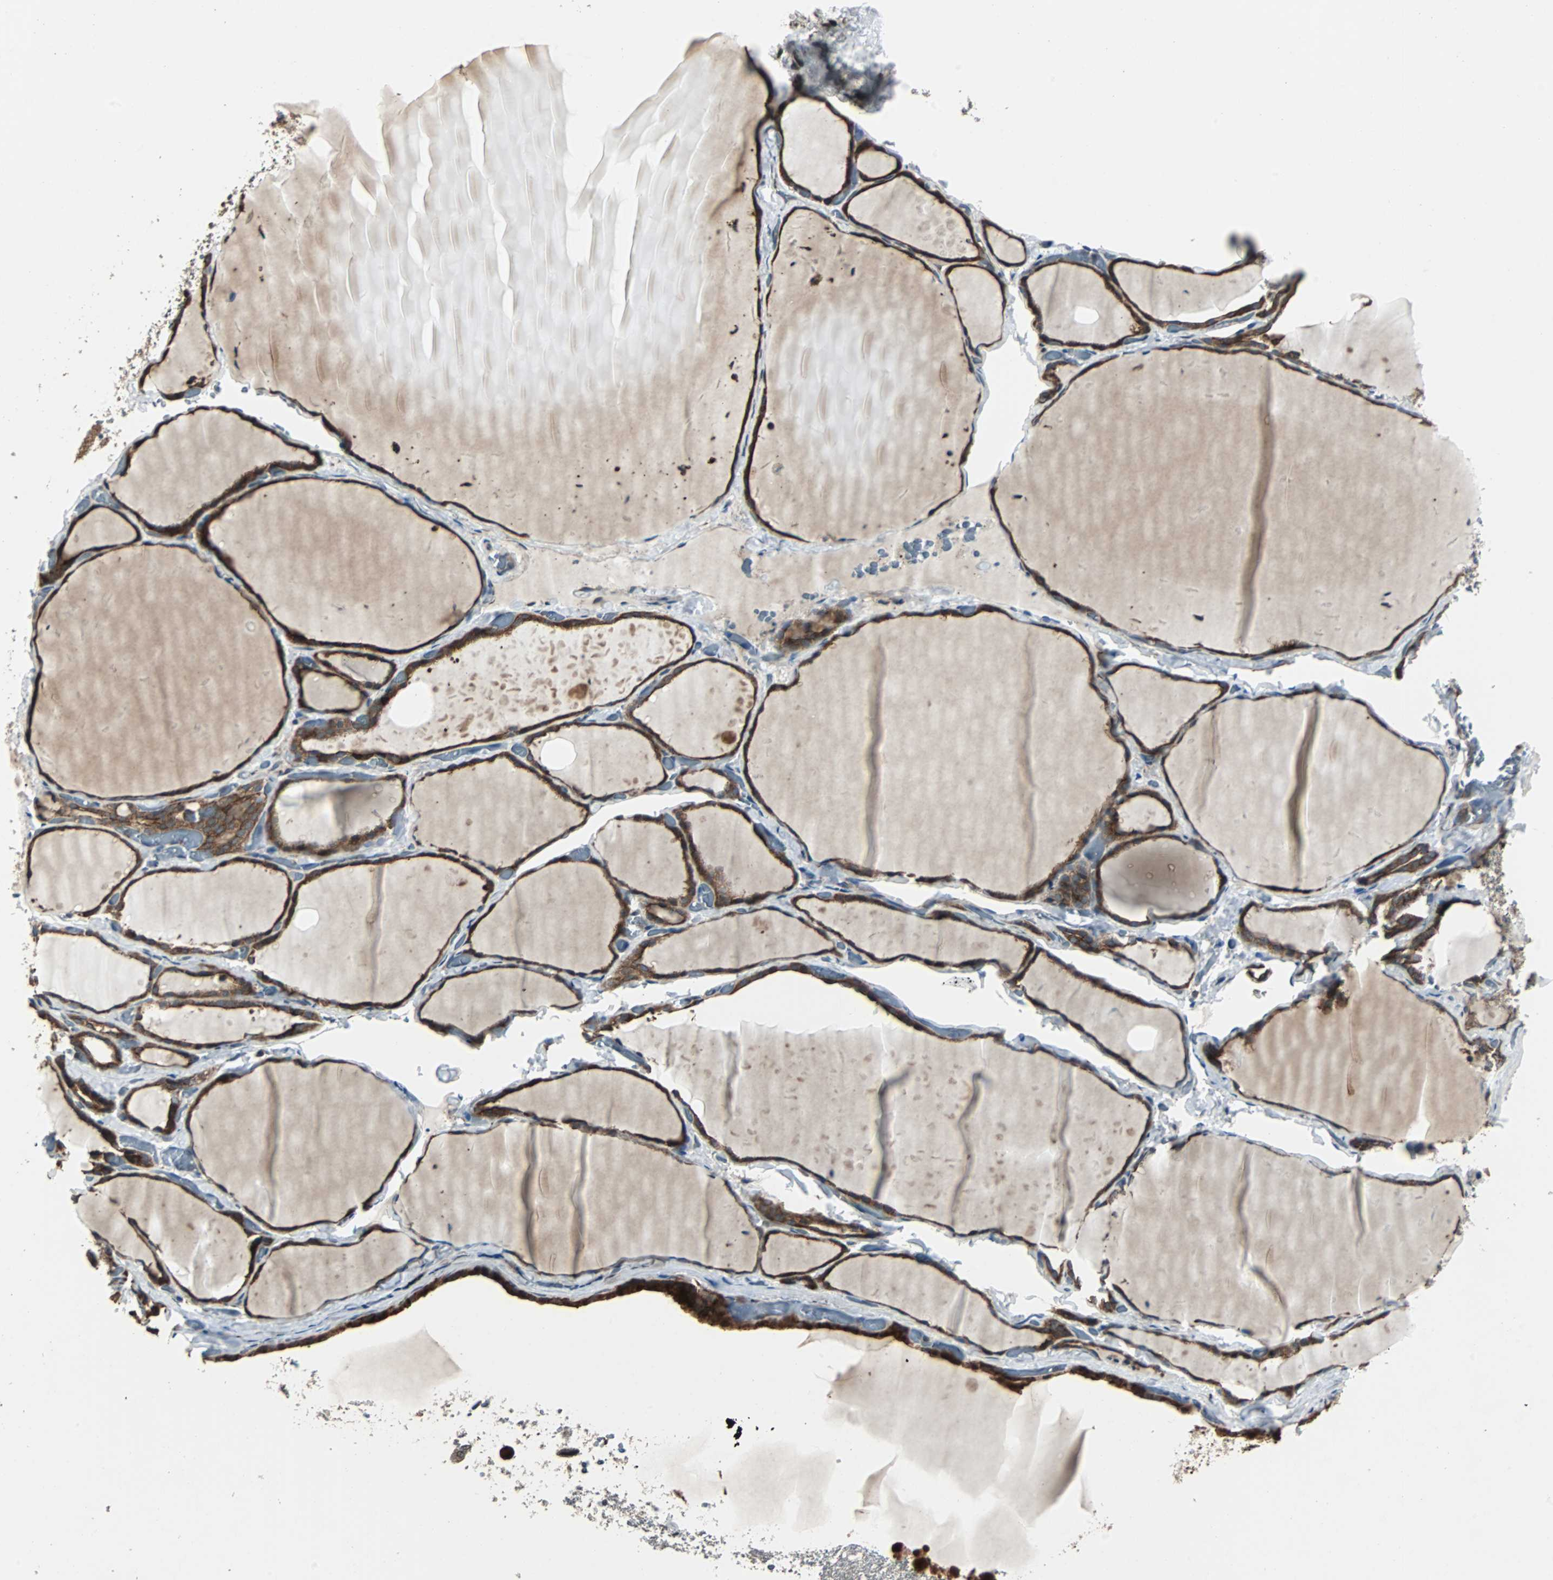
{"staining": {"intensity": "strong", "quantity": ">75%", "location": "cytoplasmic/membranous"}, "tissue": "thyroid gland", "cell_type": "Glandular cells", "image_type": "normal", "snomed": [{"axis": "morphology", "description": "Normal tissue, NOS"}, {"axis": "topography", "description": "Thyroid gland"}], "caption": "A brown stain labels strong cytoplasmic/membranous expression of a protein in glandular cells of normal human thyroid gland.", "gene": "CHP1", "patient": {"sex": "female", "age": 22}}